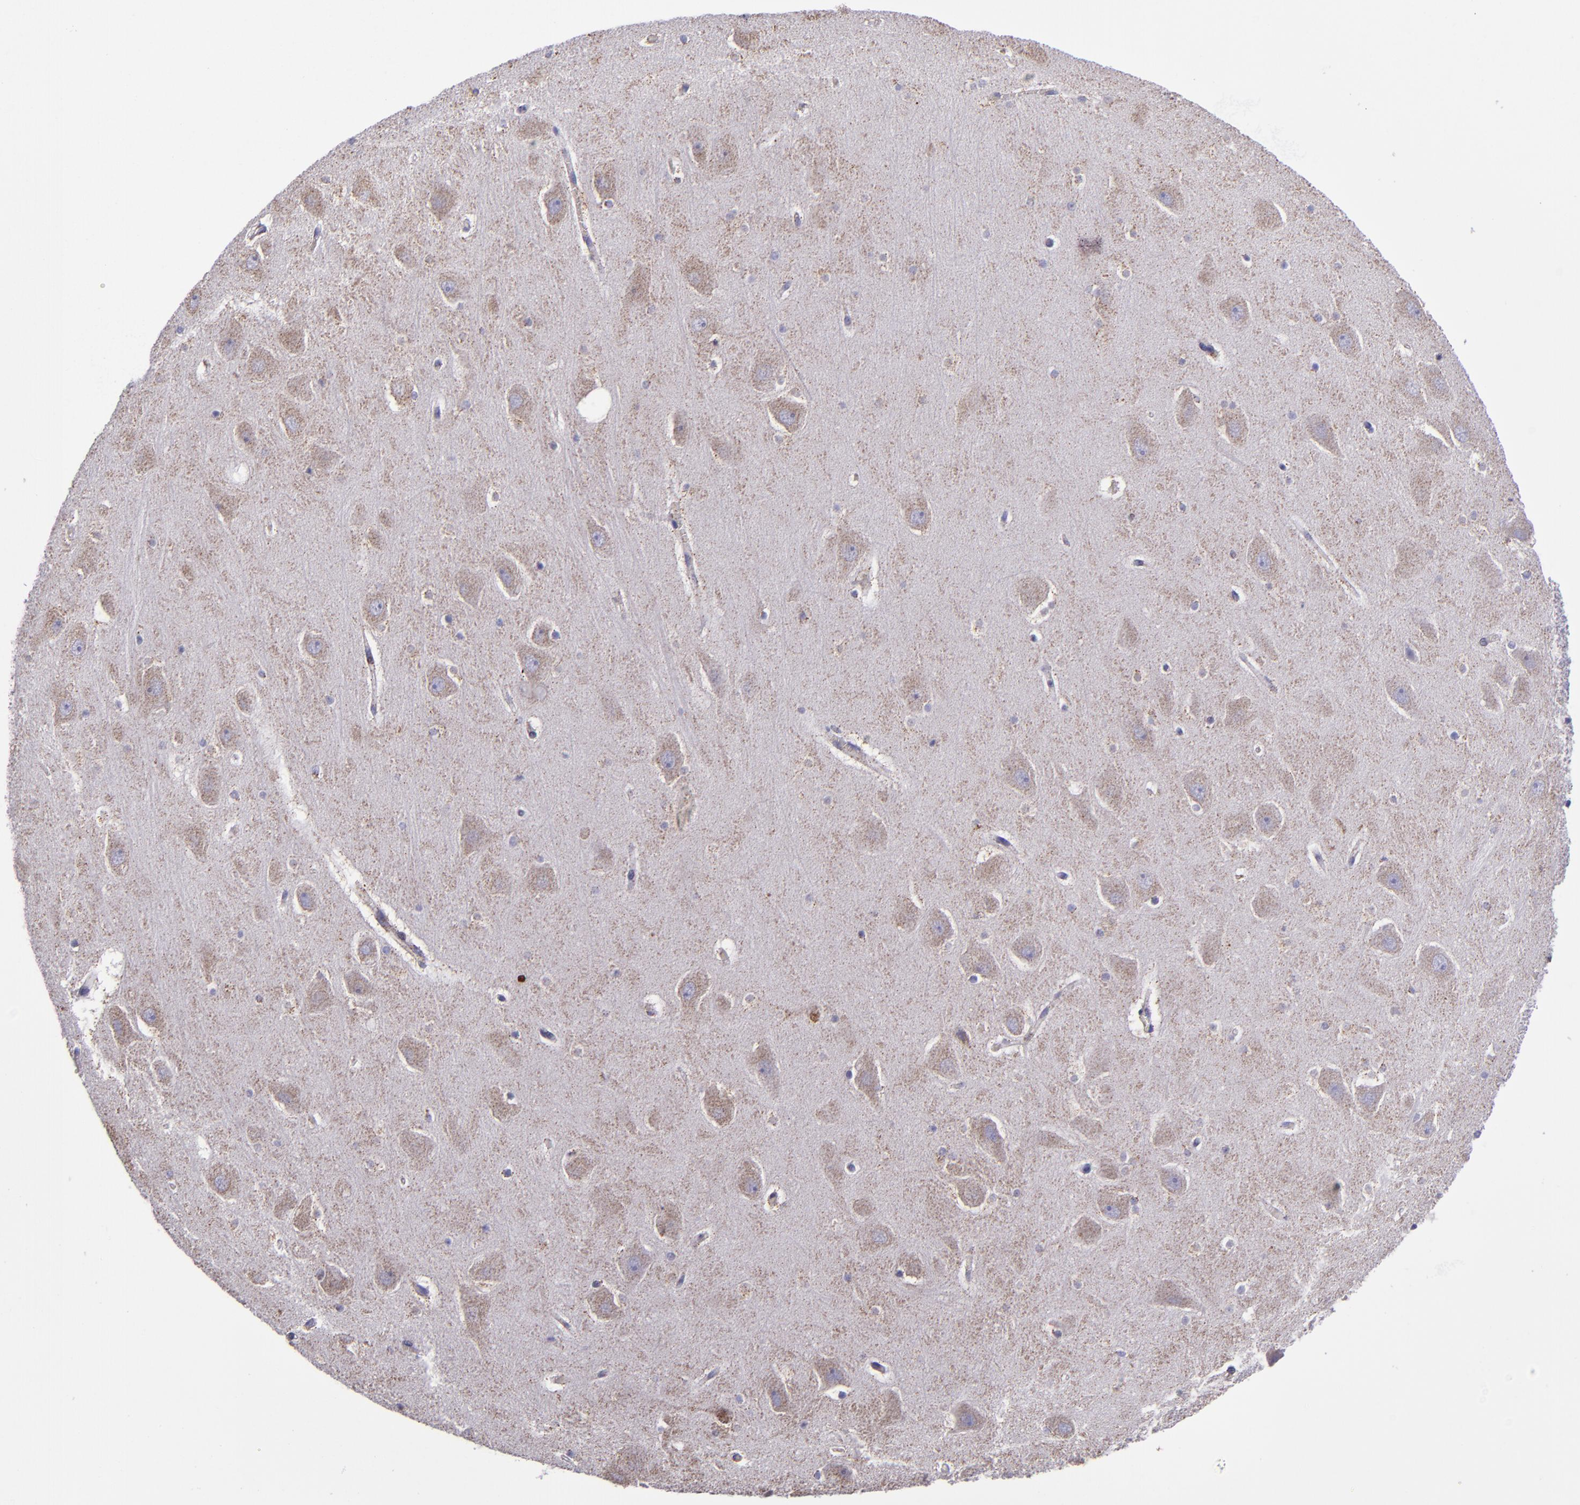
{"staining": {"intensity": "moderate", "quantity": "<25%", "location": "cytoplasmic/membranous"}, "tissue": "hippocampus", "cell_type": "Glial cells", "image_type": "normal", "snomed": [{"axis": "morphology", "description": "Normal tissue, NOS"}, {"axis": "topography", "description": "Hippocampus"}], "caption": "Unremarkable hippocampus displays moderate cytoplasmic/membranous staining in about <25% of glial cells, visualized by immunohistochemistry.", "gene": "HSPD1", "patient": {"sex": "male", "age": 45}}